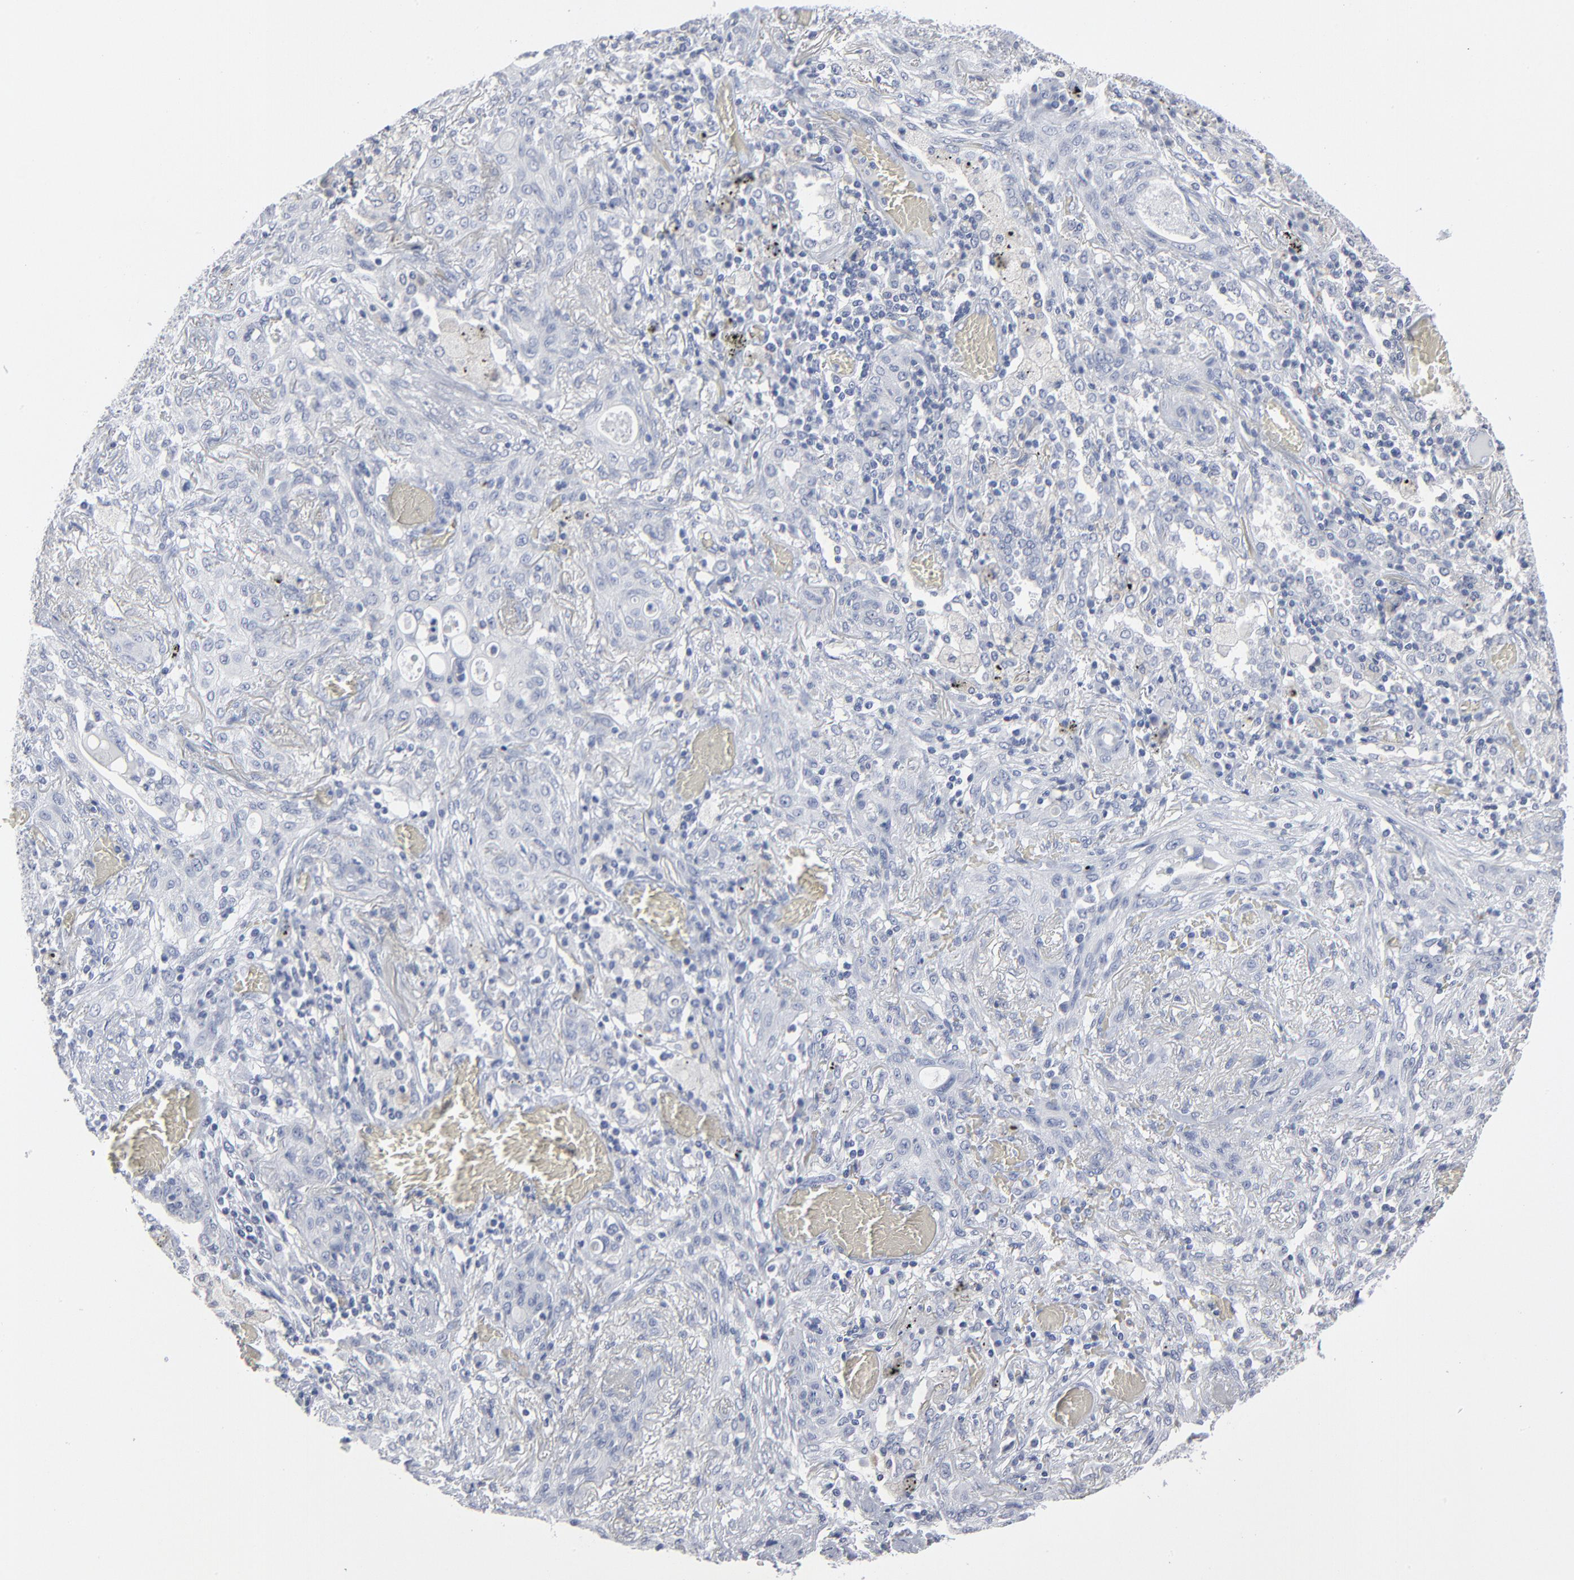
{"staining": {"intensity": "negative", "quantity": "none", "location": "none"}, "tissue": "lung cancer", "cell_type": "Tumor cells", "image_type": "cancer", "snomed": [{"axis": "morphology", "description": "Squamous cell carcinoma, NOS"}, {"axis": "topography", "description": "Lung"}], "caption": "Tumor cells show no significant protein expression in squamous cell carcinoma (lung).", "gene": "PAGE1", "patient": {"sex": "female", "age": 47}}